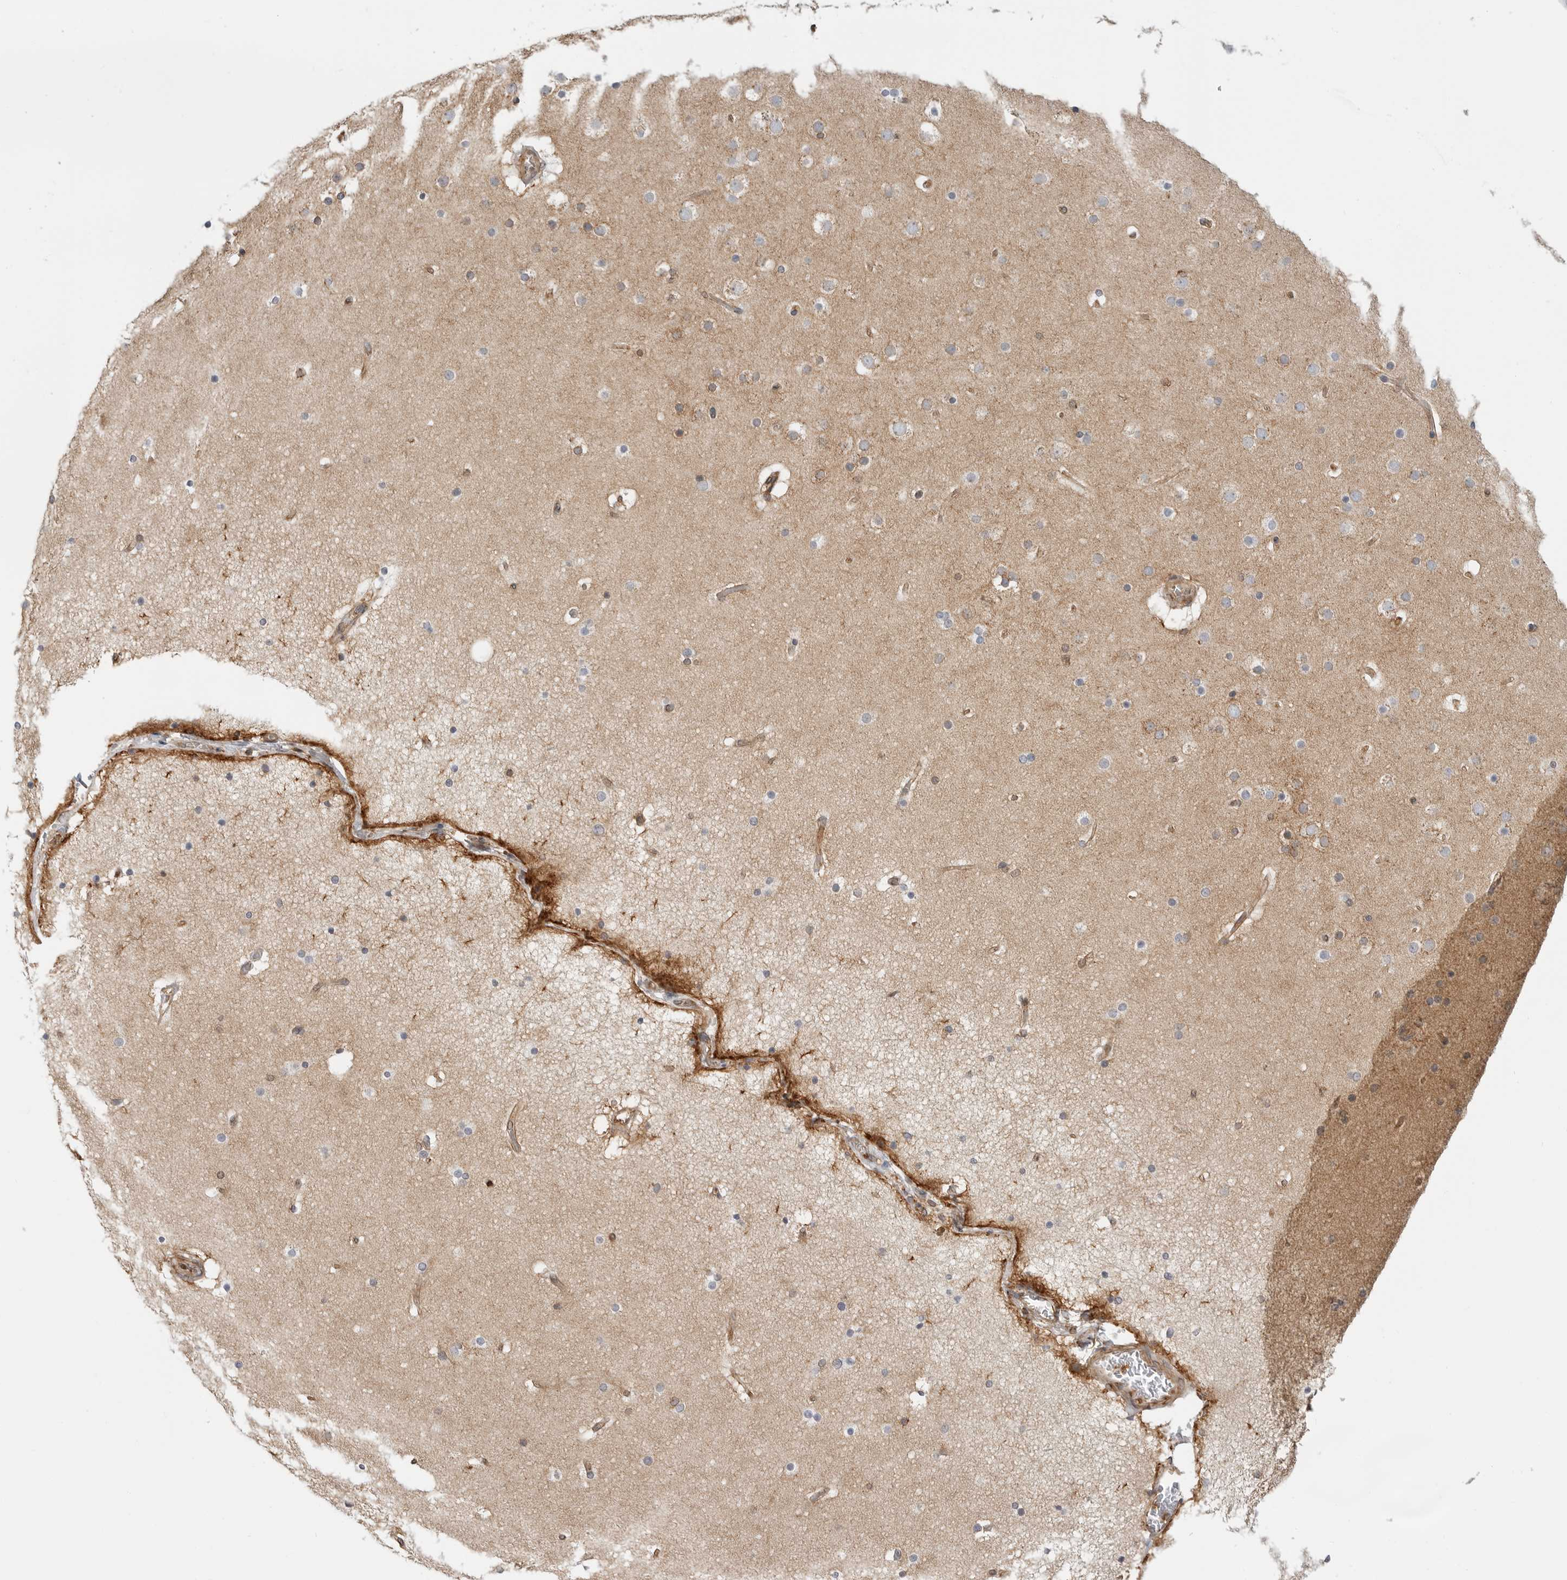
{"staining": {"intensity": "weak", "quantity": ">75%", "location": "cytoplasmic/membranous,nuclear"}, "tissue": "cerebral cortex", "cell_type": "Endothelial cells", "image_type": "normal", "snomed": [{"axis": "morphology", "description": "Normal tissue, NOS"}, {"axis": "topography", "description": "Cerebral cortex"}], "caption": "Immunohistochemistry micrograph of normal cerebral cortex: human cerebral cortex stained using IHC displays low levels of weak protein expression localized specifically in the cytoplasmic/membranous,nuclear of endothelial cells, appearing as a cytoplasmic/membranous,nuclear brown color.", "gene": "ANXA11", "patient": {"sex": "male", "age": 57}}